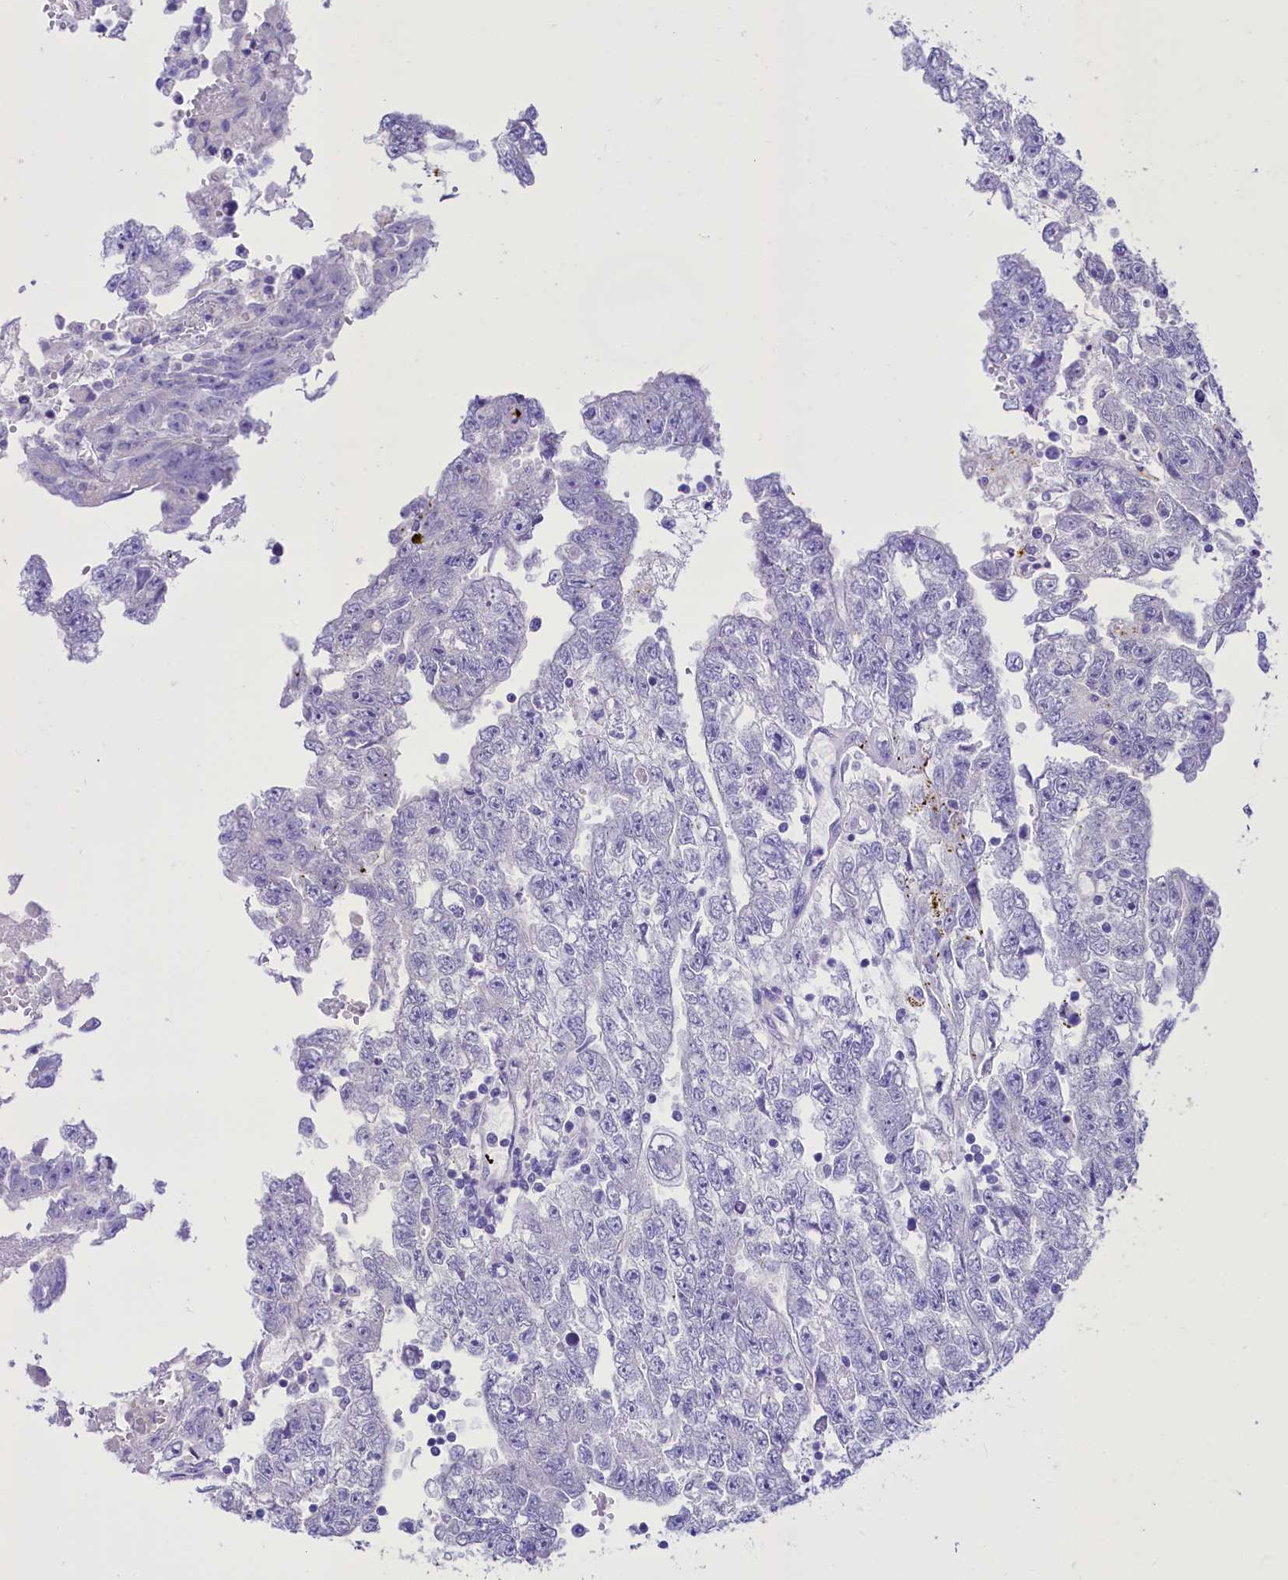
{"staining": {"intensity": "negative", "quantity": "none", "location": "none"}, "tissue": "testis cancer", "cell_type": "Tumor cells", "image_type": "cancer", "snomed": [{"axis": "morphology", "description": "Carcinoma, Embryonal, NOS"}, {"axis": "topography", "description": "Testis"}], "caption": "Immunohistochemical staining of testis cancer (embryonal carcinoma) displays no significant expression in tumor cells.", "gene": "TTC36", "patient": {"sex": "male", "age": 25}}